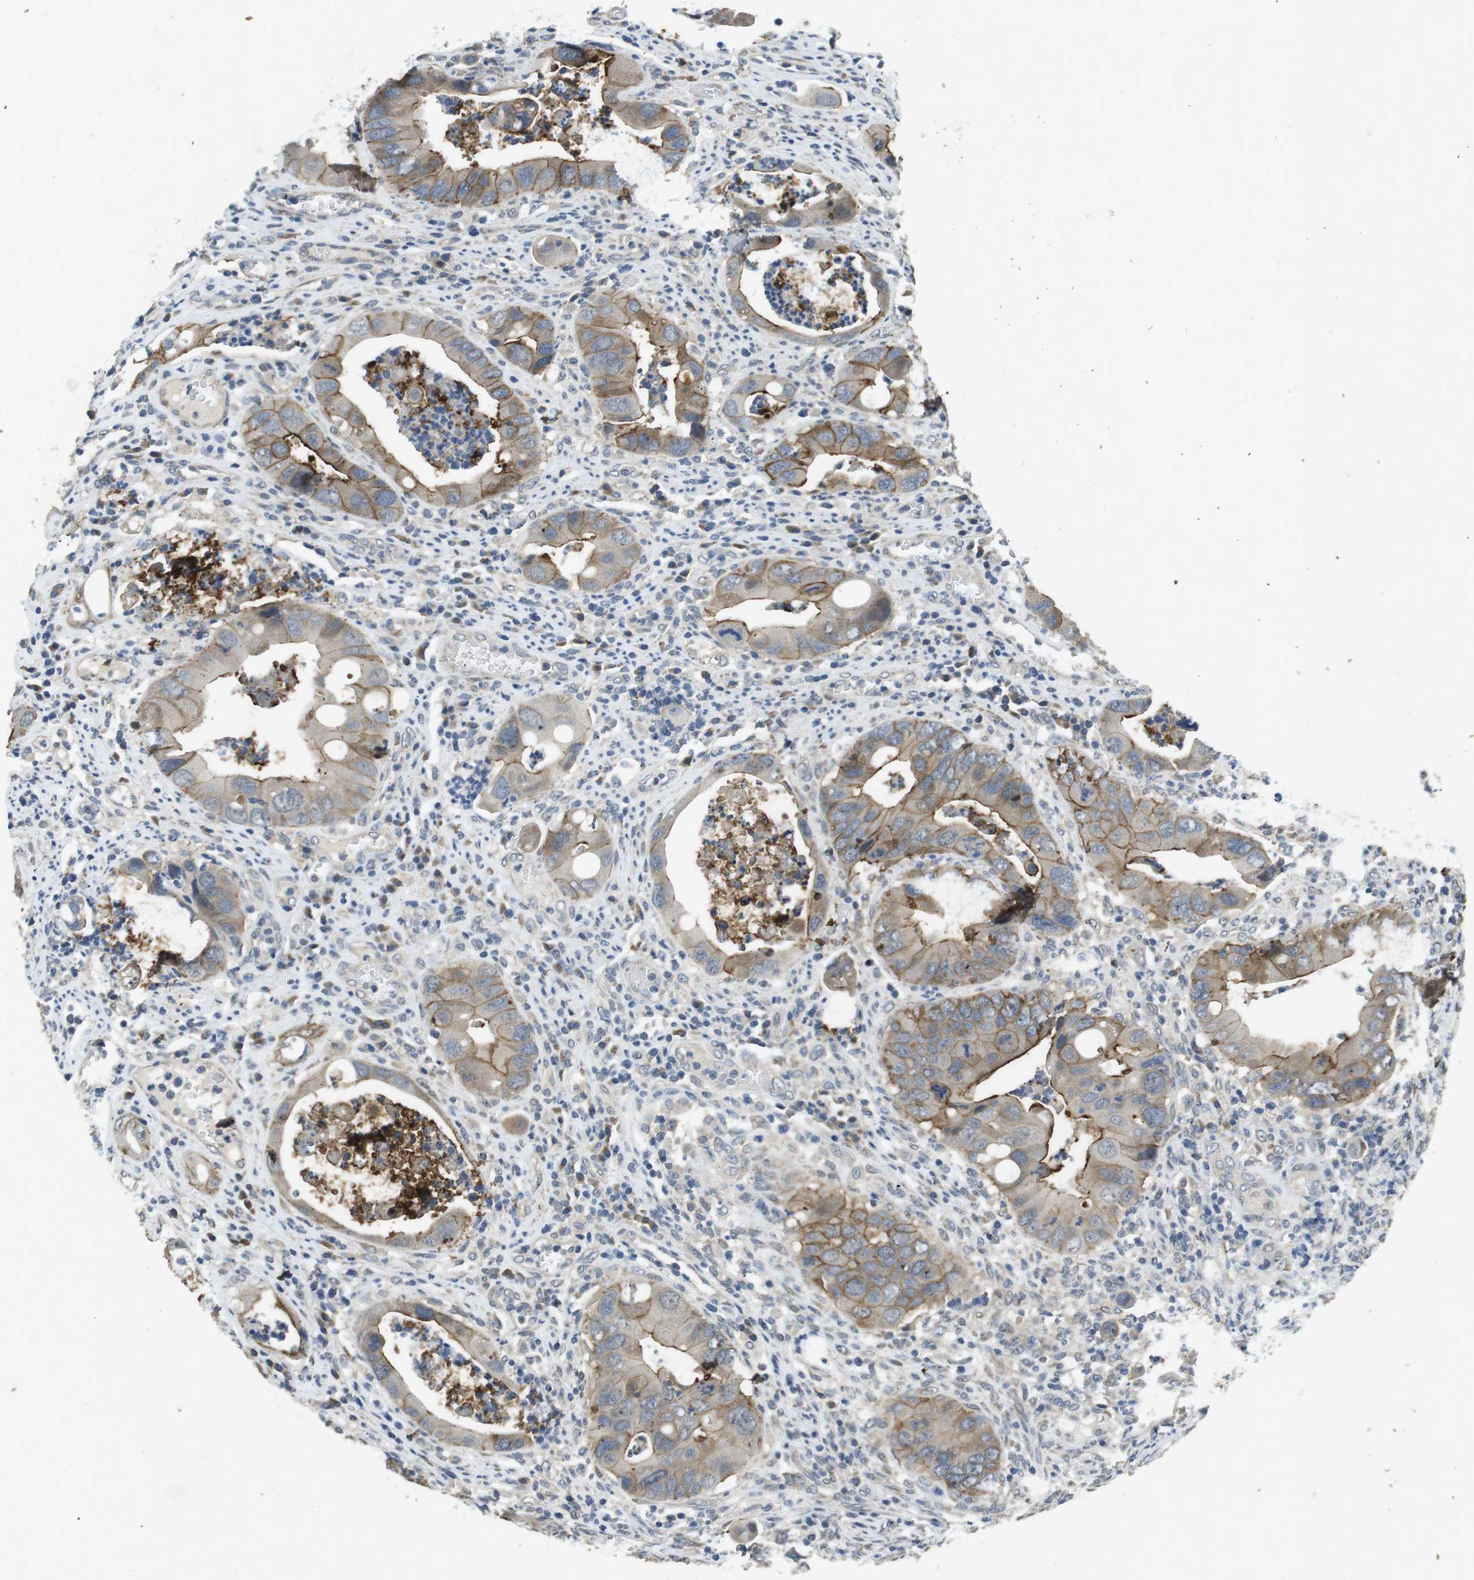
{"staining": {"intensity": "moderate", "quantity": ">75%", "location": "cytoplasmic/membranous"}, "tissue": "colorectal cancer", "cell_type": "Tumor cells", "image_type": "cancer", "snomed": [{"axis": "morphology", "description": "Adenocarcinoma, NOS"}, {"axis": "topography", "description": "Rectum"}], "caption": "Adenocarcinoma (colorectal) tissue reveals moderate cytoplasmic/membranous staining in approximately >75% of tumor cells, visualized by immunohistochemistry. The protein is stained brown, and the nuclei are stained in blue (DAB (3,3'-diaminobenzidine) IHC with brightfield microscopy, high magnification).", "gene": "CLDN7", "patient": {"sex": "female", "age": 57}}